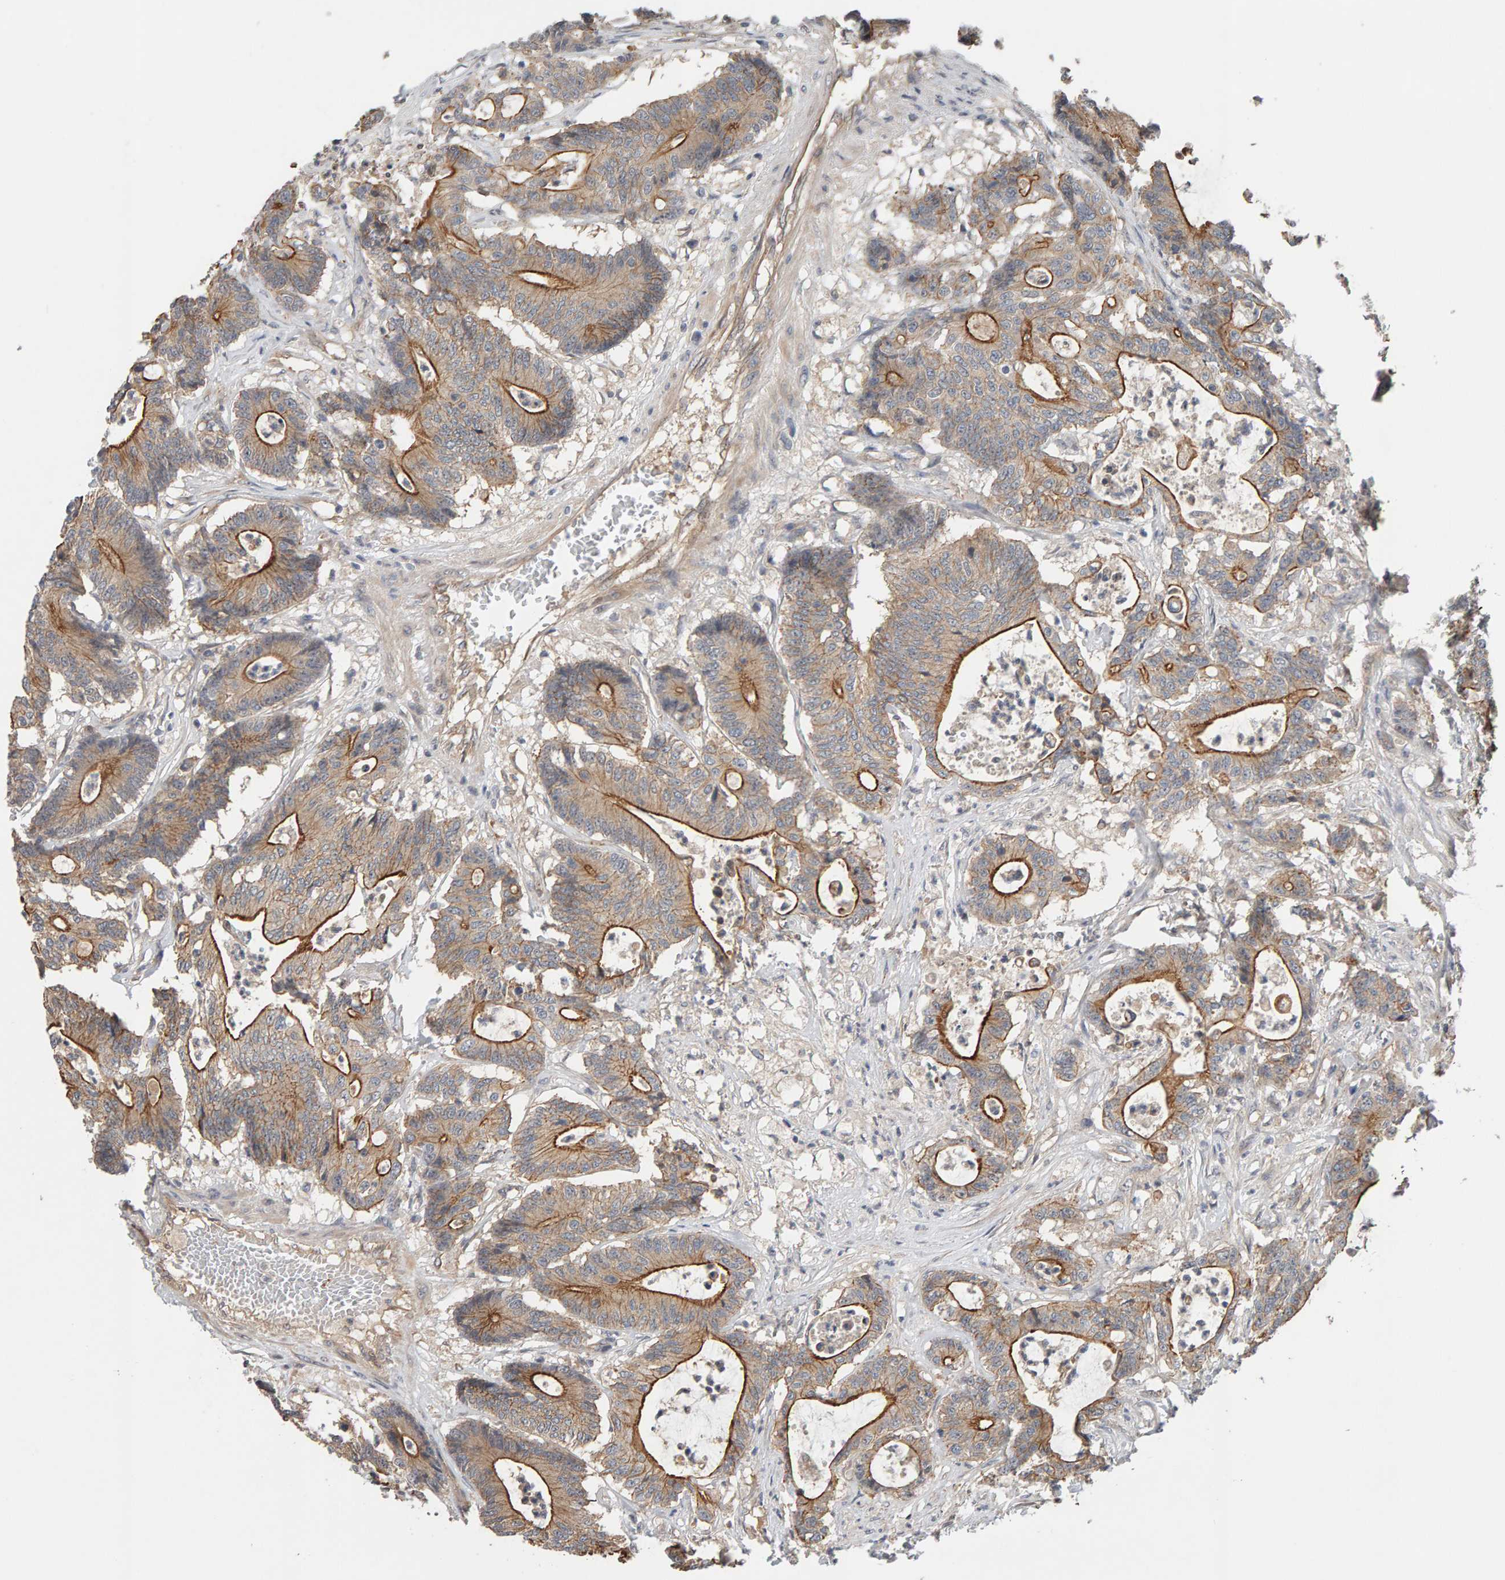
{"staining": {"intensity": "moderate", "quantity": "25%-75%", "location": "cytoplasmic/membranous"}, "tissue": "colorectal cancer", "cell_type": "Tumor cells", "image_type": "cancer", "snomed": [{"axis": "morphology", "description": "Adenocarcinoma, NOS"}, {"axis": "topography", "description": "Colon"}], "caption": "Human colorectal cancer stained for a protein (brown) demonstrates moderate cytoplasmic/membranous positive positivity in approximately 25%-75% of tumor cells.", "gene": "PPP1R16A", "patient": {"sex": "female", "age": 84}}